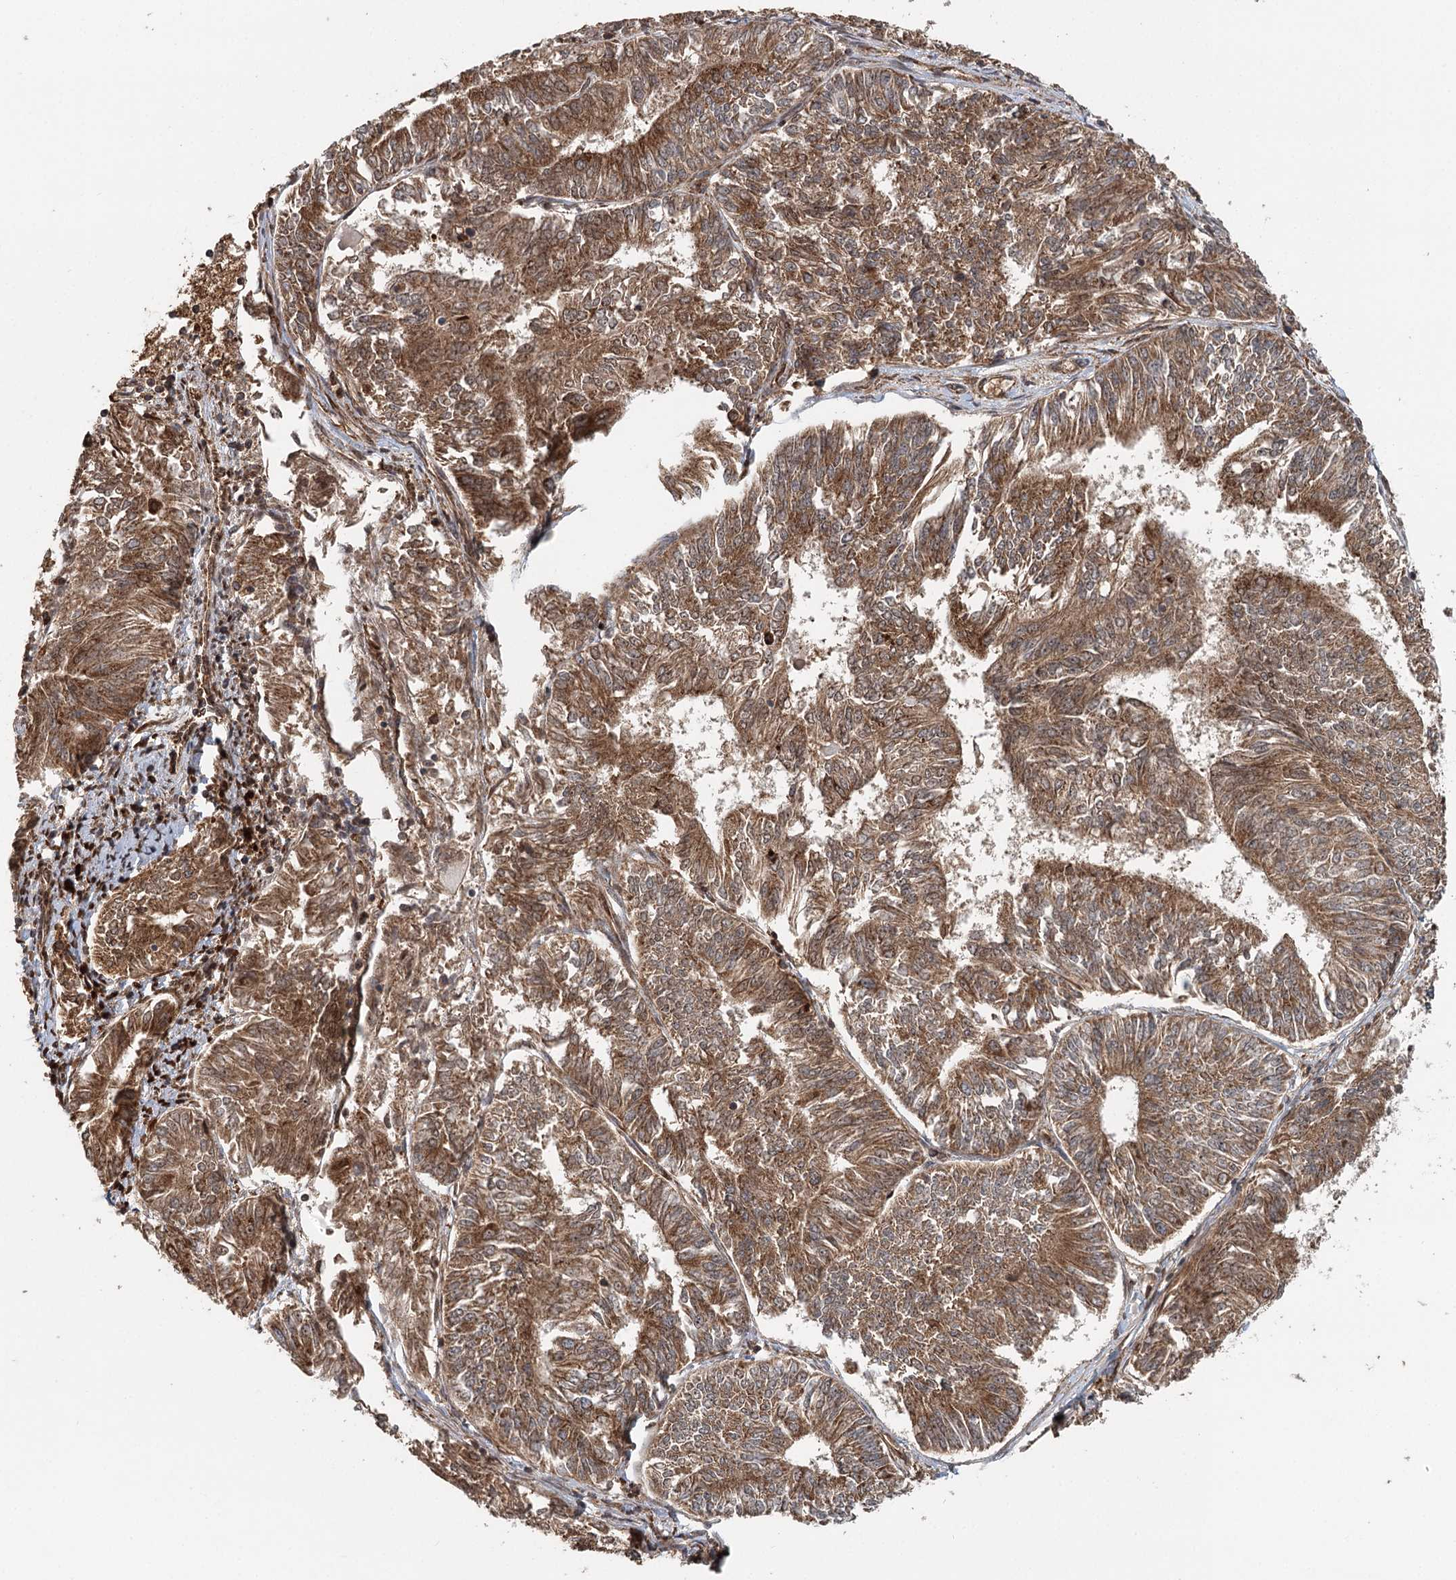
{"staining": {"intensity": "moderate", "quantity": ">75%", "location": "cytoplasmic/membranous"}, "tissue": "endometrial cancer", "cell_type": "Tumor cells", "image_type": "cancer", "snomed": [{"axis": "morphology", "description": "Adenocarcinoma, NOS"}, {"axis": "topography", "description": "Endometrium"}], "caption": "An image of endometrial cancer stained for a protein demonstrates moderate cytoplasmic/membranous brown staining in tumor cells. The staining was performed using DAB (3,3'-diaminobenzidine) to visualize the protein expression in brown, while the nuclei were stained in blue with hematoxylin (Magnification: 20x).", "gene": "RNF111", "patient": {"sex": "female", "age": 58}}